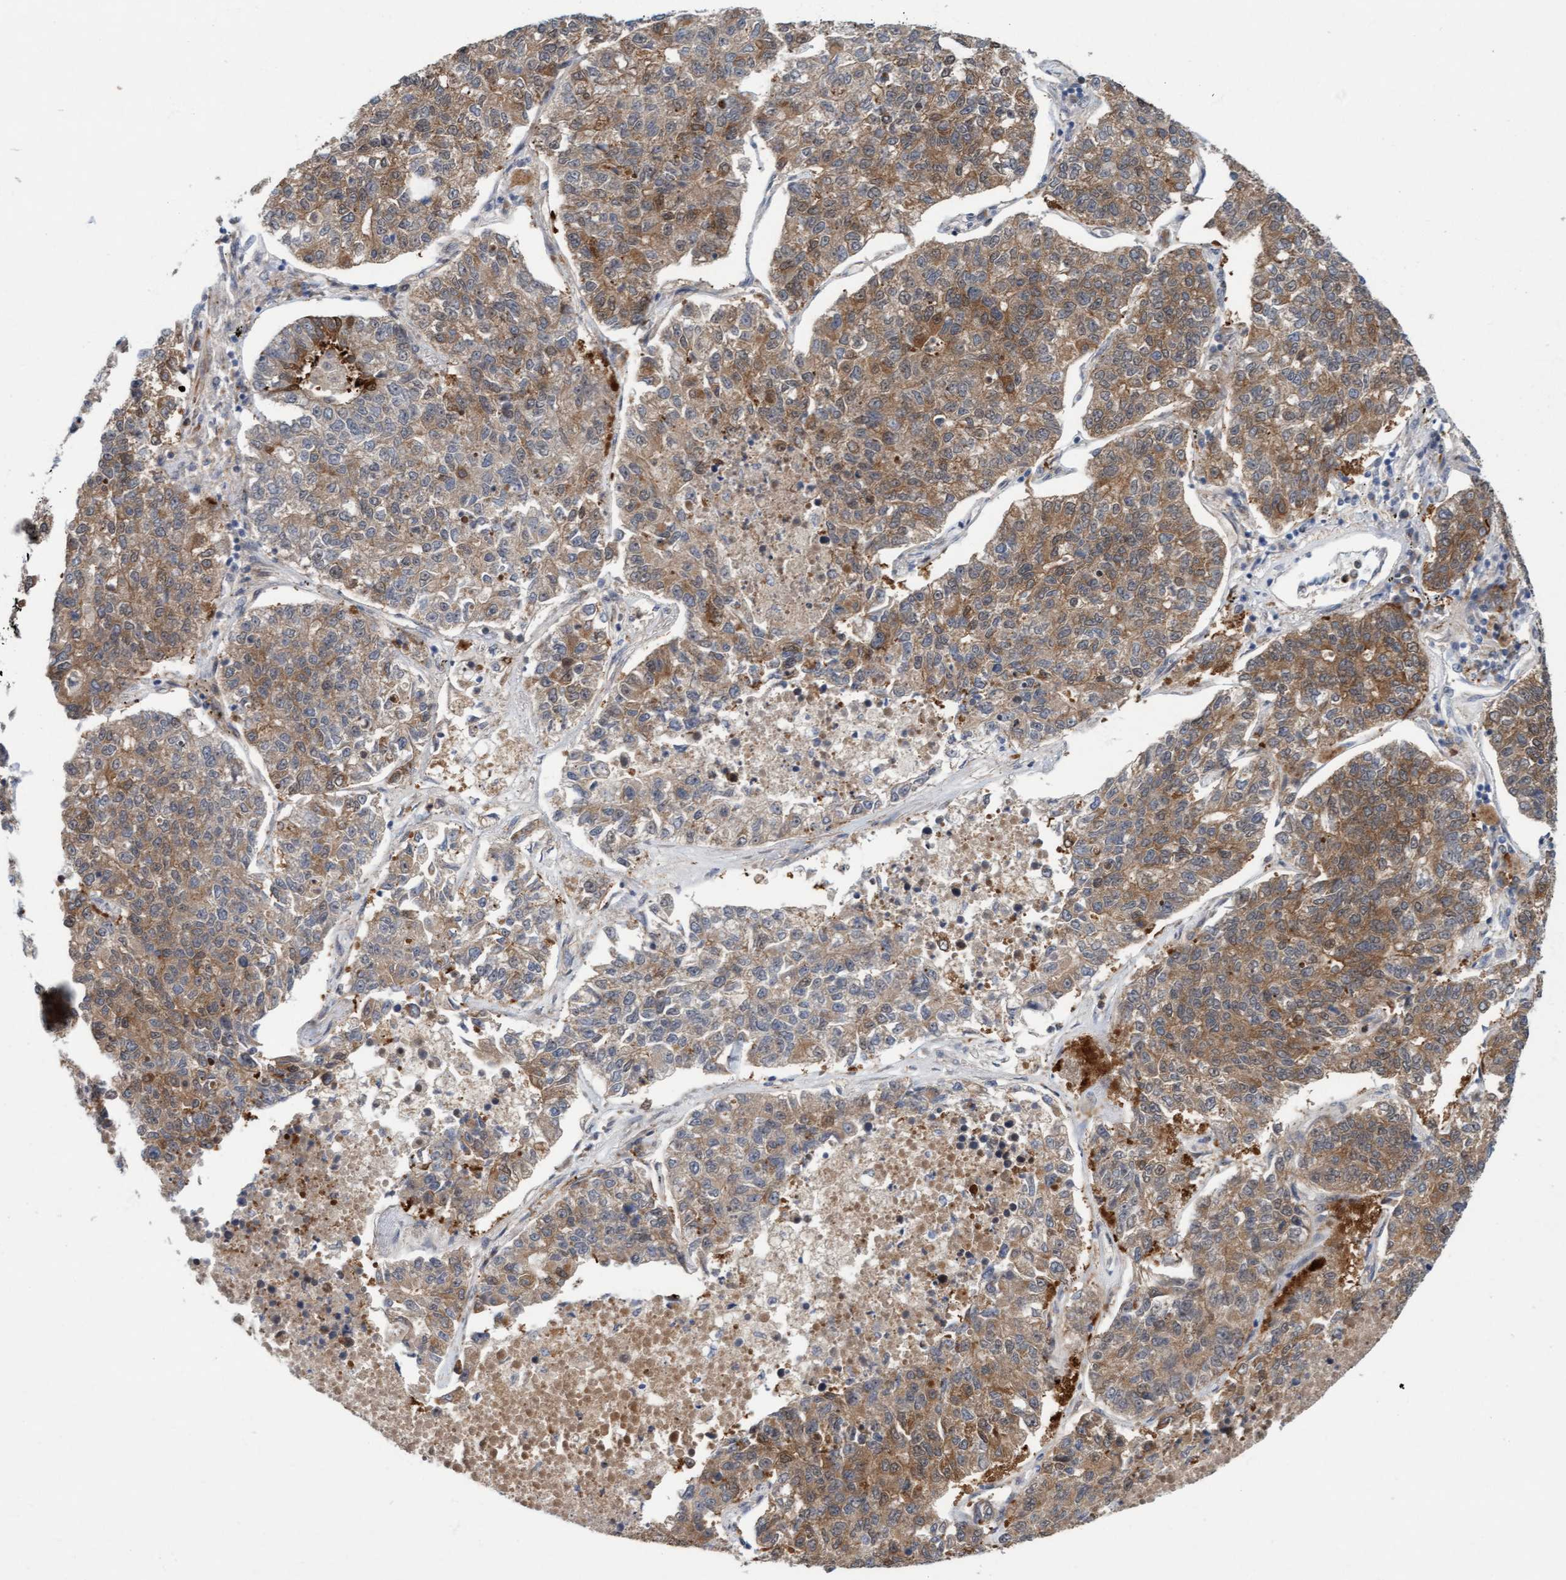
{"staining": {"intensity": "moderate", "quantity": ">75%", "location": "cytoplasmic/membranous"}, "tissue": "lung cancer", "cell_type": "Tumor cells", "image_type": "cancer", "snomed": [{"axis": "morphology", "description": "Adenocarcinoma, NOS"}, {"axis": "topography", "description": "Lung"}], "caption": "Human lung cancer (adenocarcinoma) stained for a protein (brown) demonstrates moderate cytoplasmic/membranous positive expression in approximately >75% of tumor cells.", "gene": "RAP1GAP2", "patient": {"sex": "male", "age": 49}}